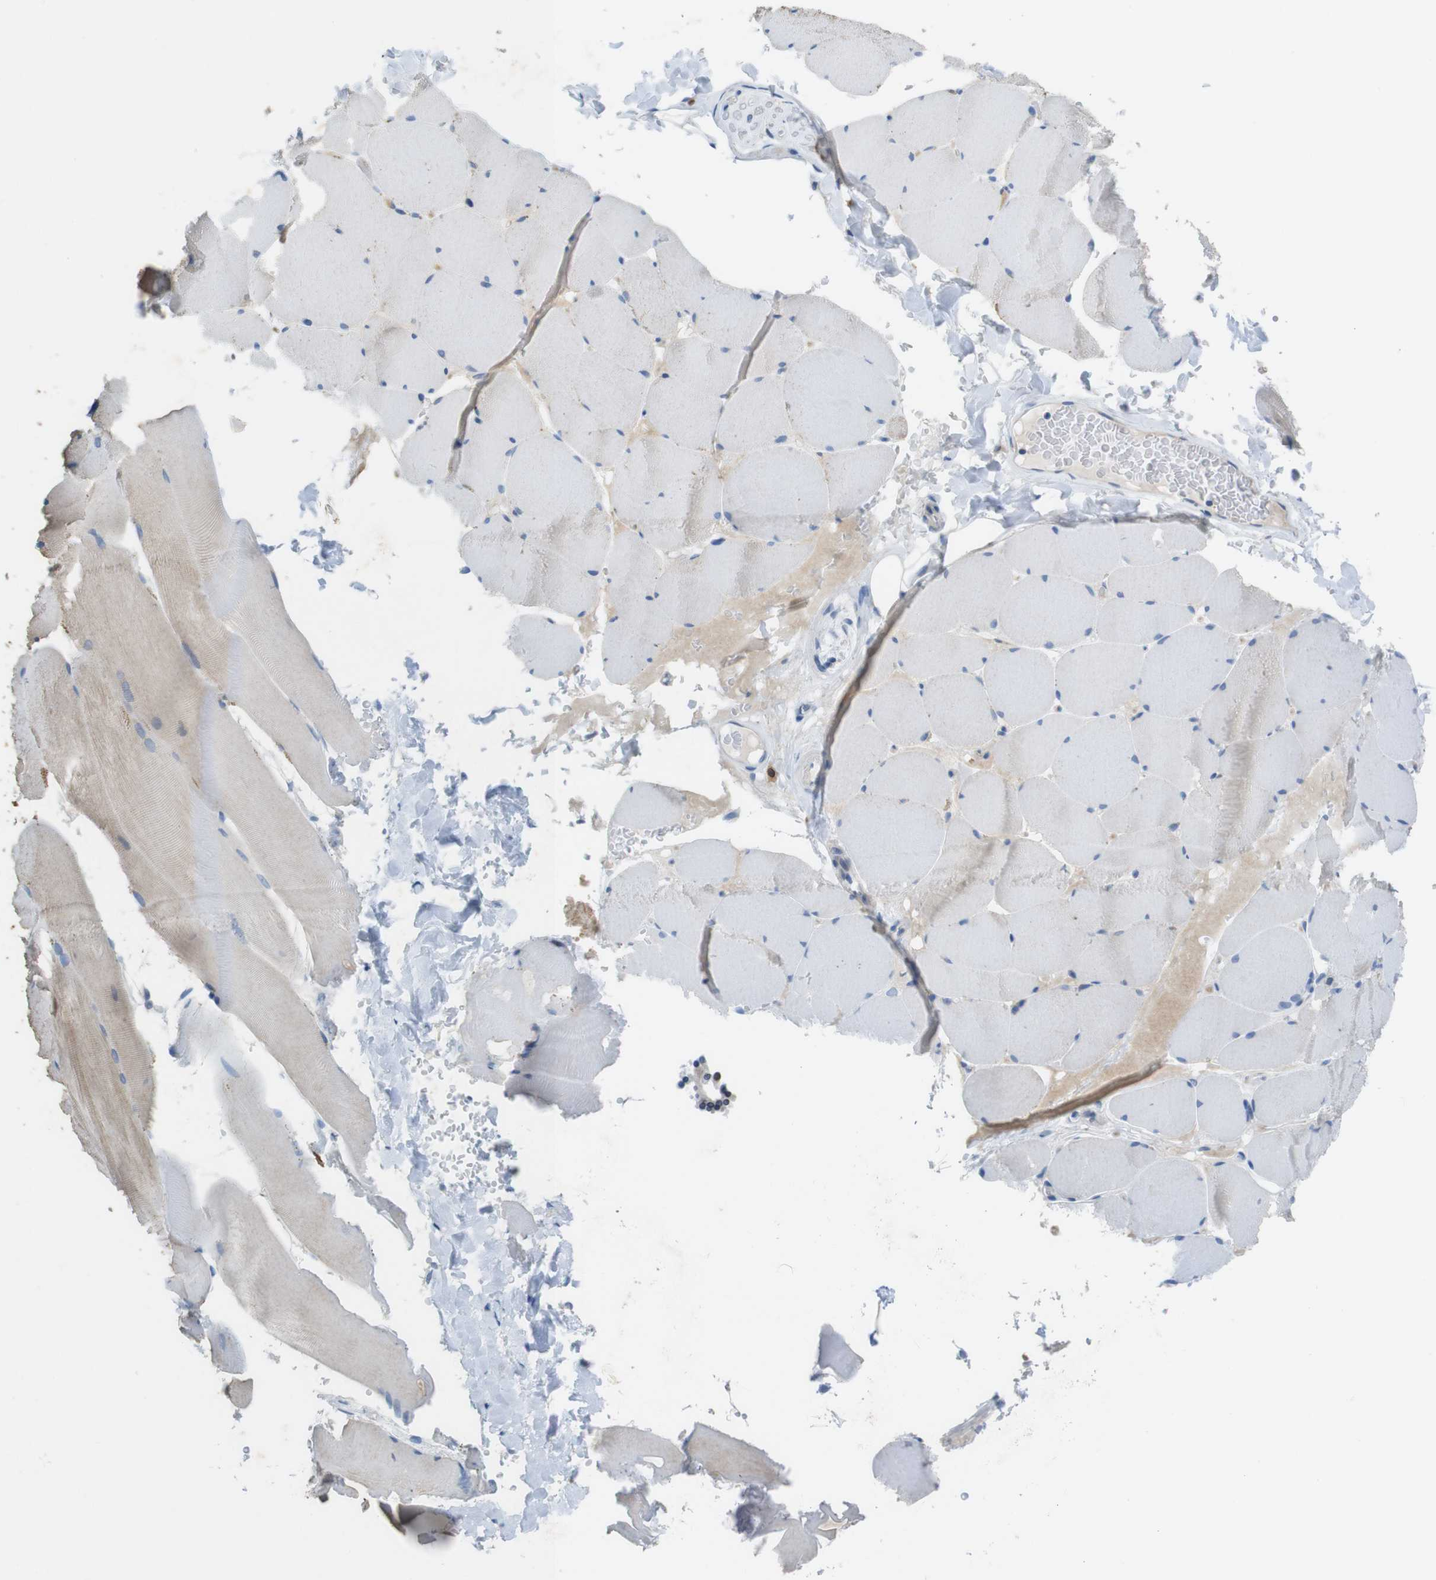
{"staining": {"intensity": "negative", "quantity": "none", "location": "none"}, "tissue": "skeletal muscle", "cell_type": "Myocytes", "image_type": "normal", "snomed": [{"axis": "morphology", "description": "Normal tissue, NOS"}, {"axis": "topography", "description": "Skin"}, {"axis": "topography", "description": "Skeletal muscle"}], "caption": "A micrograph of human skeletal muscle is negative for staining in myocytes. The staining was performed using DAB (3,3'-diaminobenzidine) to visualize the protein expression in brown, while the nuclei were stained in blue with hematoxylin (Magnification: 20x).", "gene": "TJP3", "patient": {"sex": "male", "age": 83}}